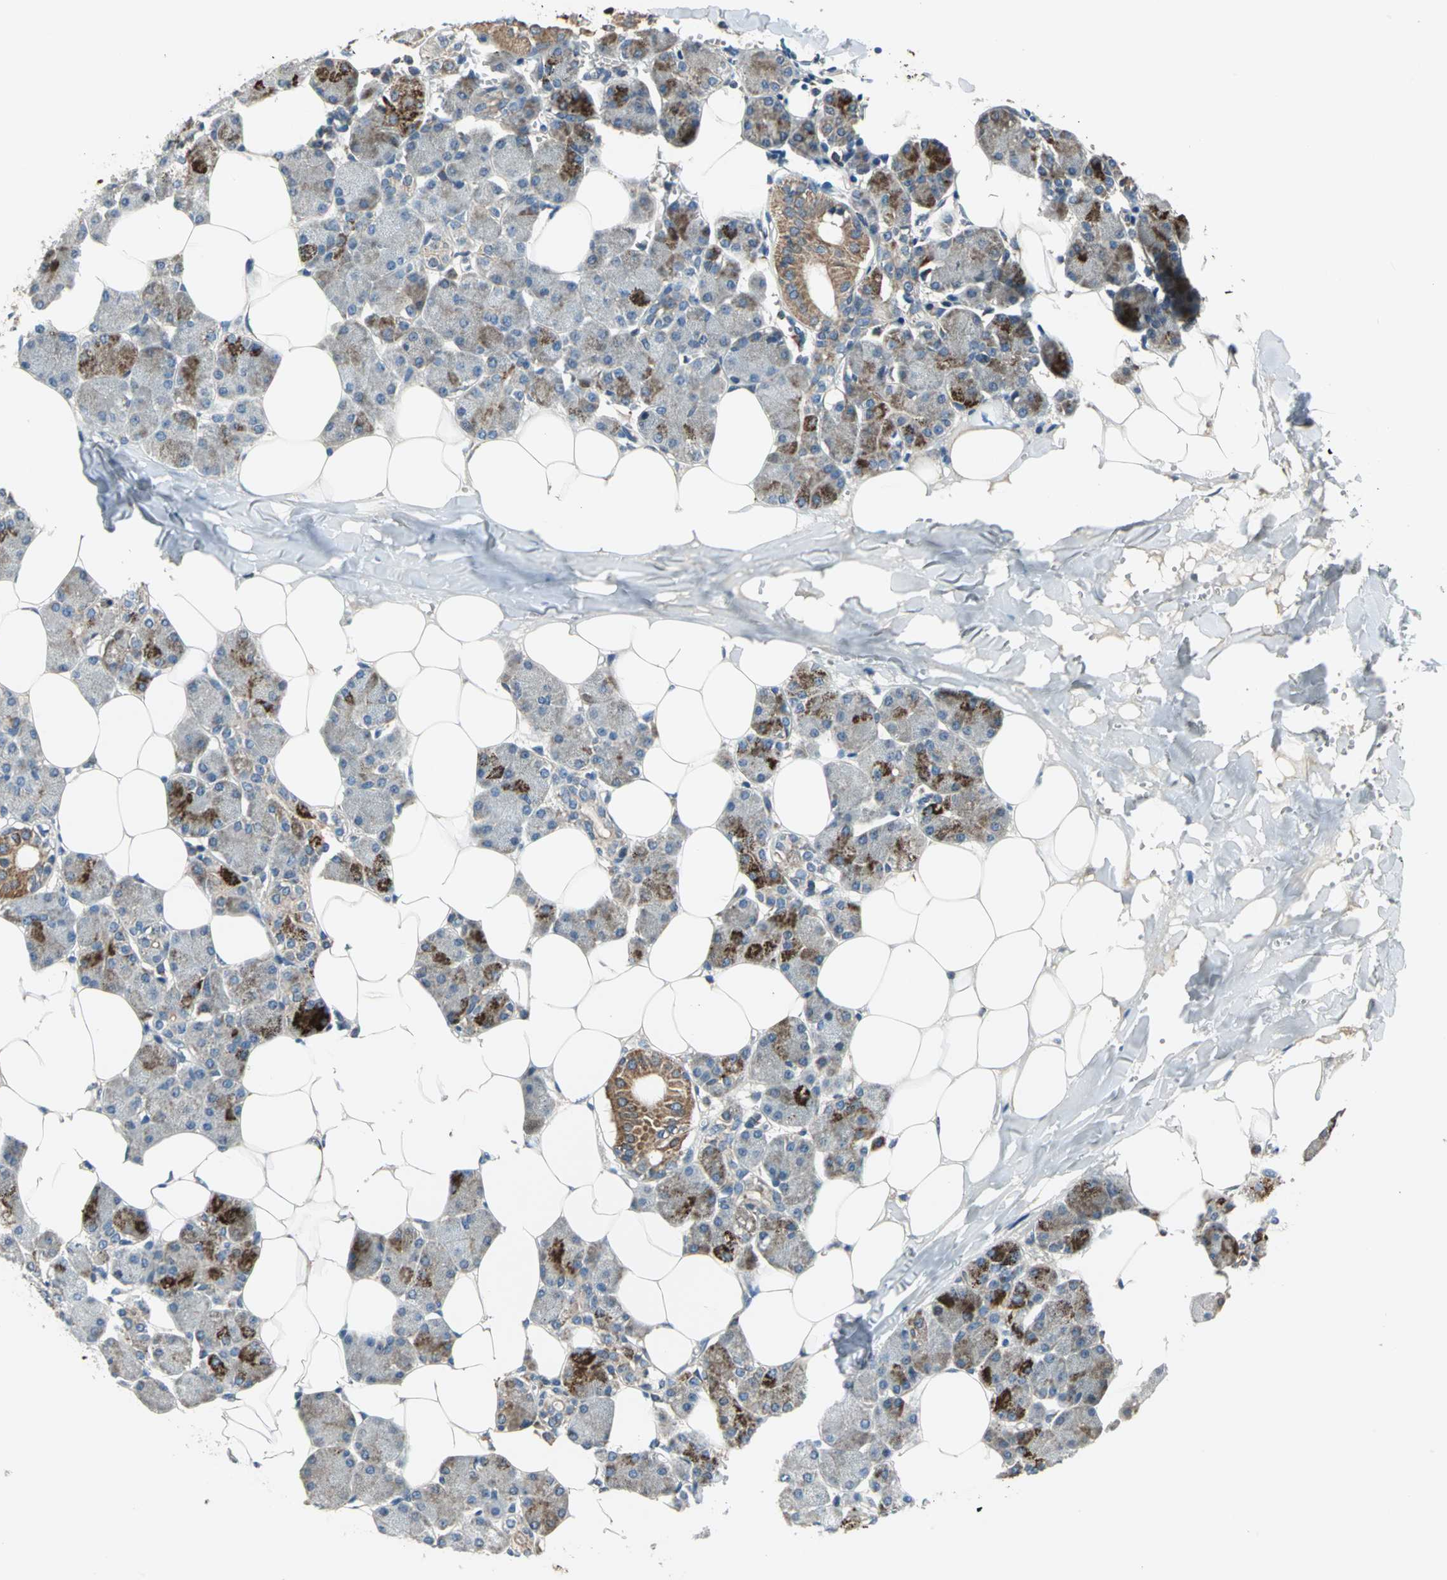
{"staining": {"intensity": "strong", "quantity": "<25%", "location": "cytoplasmic/membranous"}, "tissue": "salivary gland", "cell_type": "Glandular cells", "image_type": "normal", "snomed": [{"axis": "morphology", "description": "Normal tissue, NOS"}, {"axis": "morphology", "description": "Adenoma, NOS"}, {"axis": "topography", "description": "Salivary gland"}], "caption": "This histopathology image reveals IHC staining of unremarkable salivary gland, with medium strong cytoplasmic/membranous staining in about <25% of glandular cells.", "gene": "TRAK1", "patient": {"sex": "female", "age": 32}}